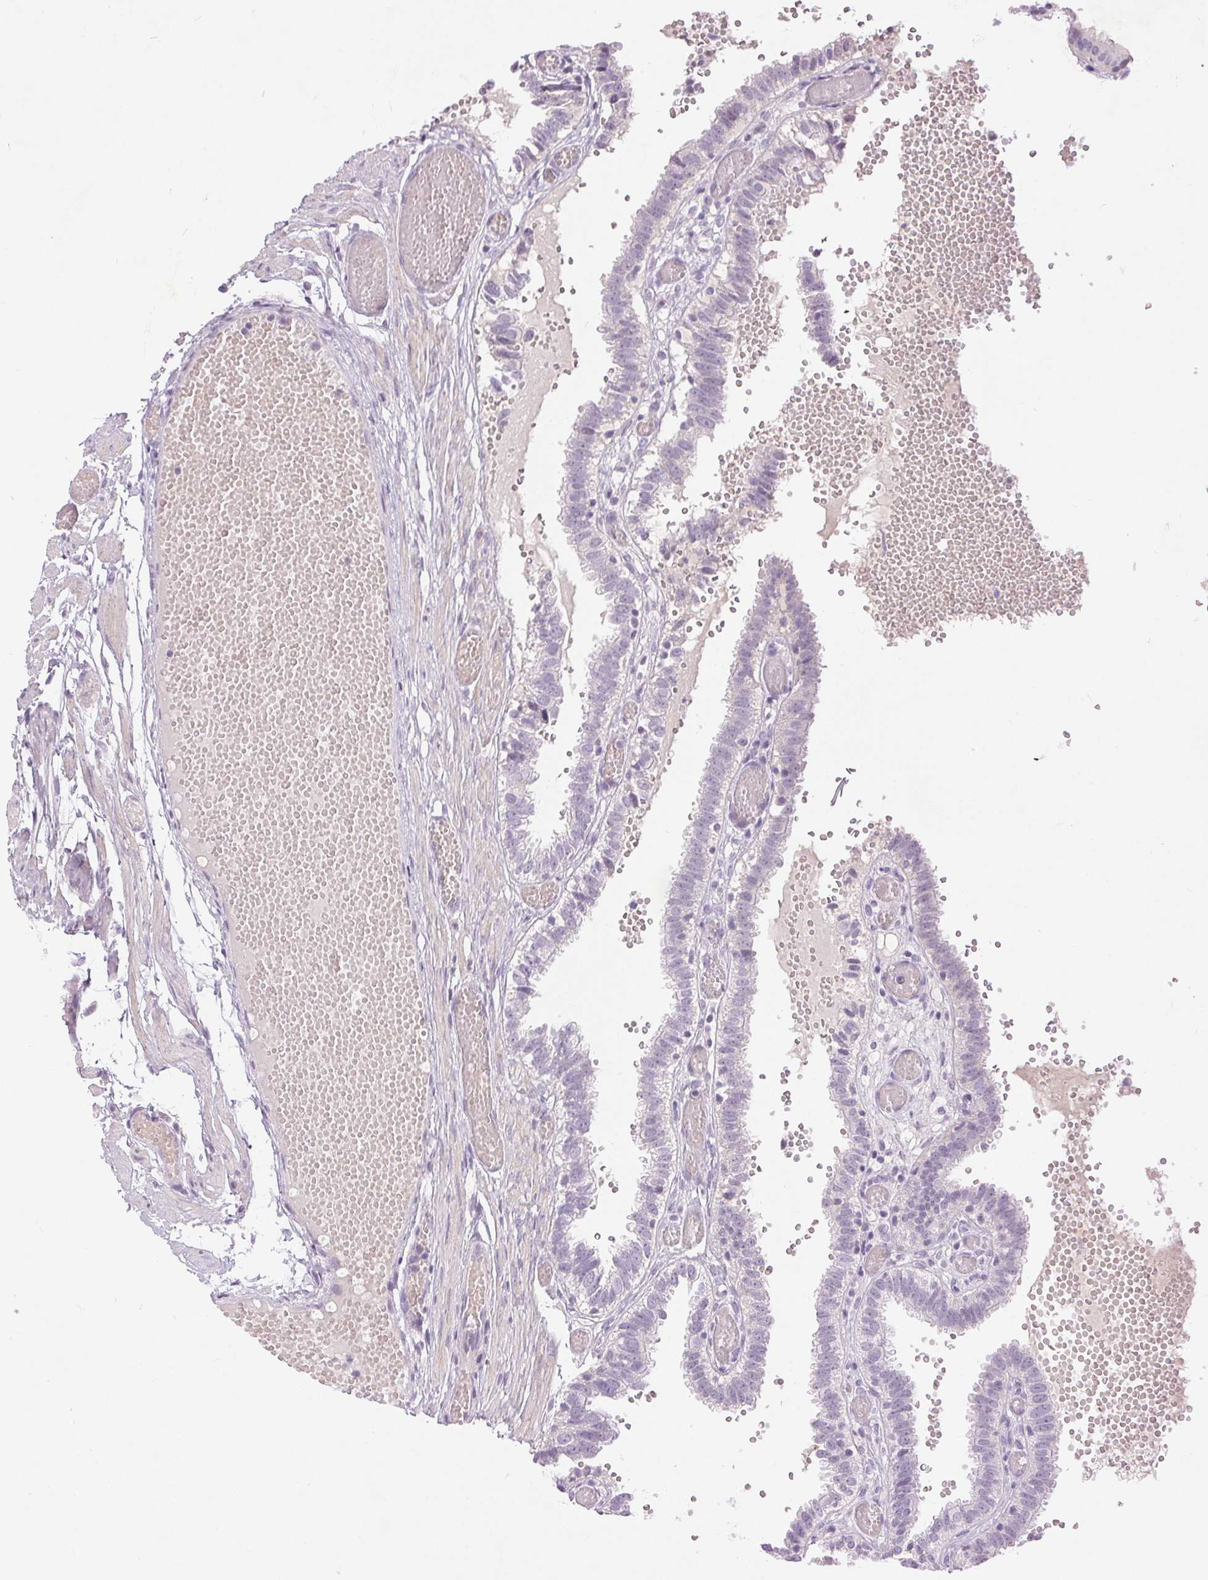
{"staining": {"intensity": "negative", "quantity": "none", "location": "none"}, "tissue": "fallopian tube", "cell_type": "Glandular cells", "image_type": "normal", "snomed": [{"axis": "morphology", "description": "Normal tissue, NOS"}, {"axis": "topography", "description": "Fallopian tube"}], "caption": "Immunohistochemistry (IHC) image of normal fallopian tube: human fallopian tube stained with DAB (3,3'-diaminobenzidine) shows no significant protein staining in glandular cells. The staining was performed using DAB (3,3'-diaminobenzidine) to visualize the protein expression in brown, while the nuclei were stained in blue with hematoxylin (Magnification: 20x).", "gene": "DSG3", "patient": {"sex": "female", "age": 37}}